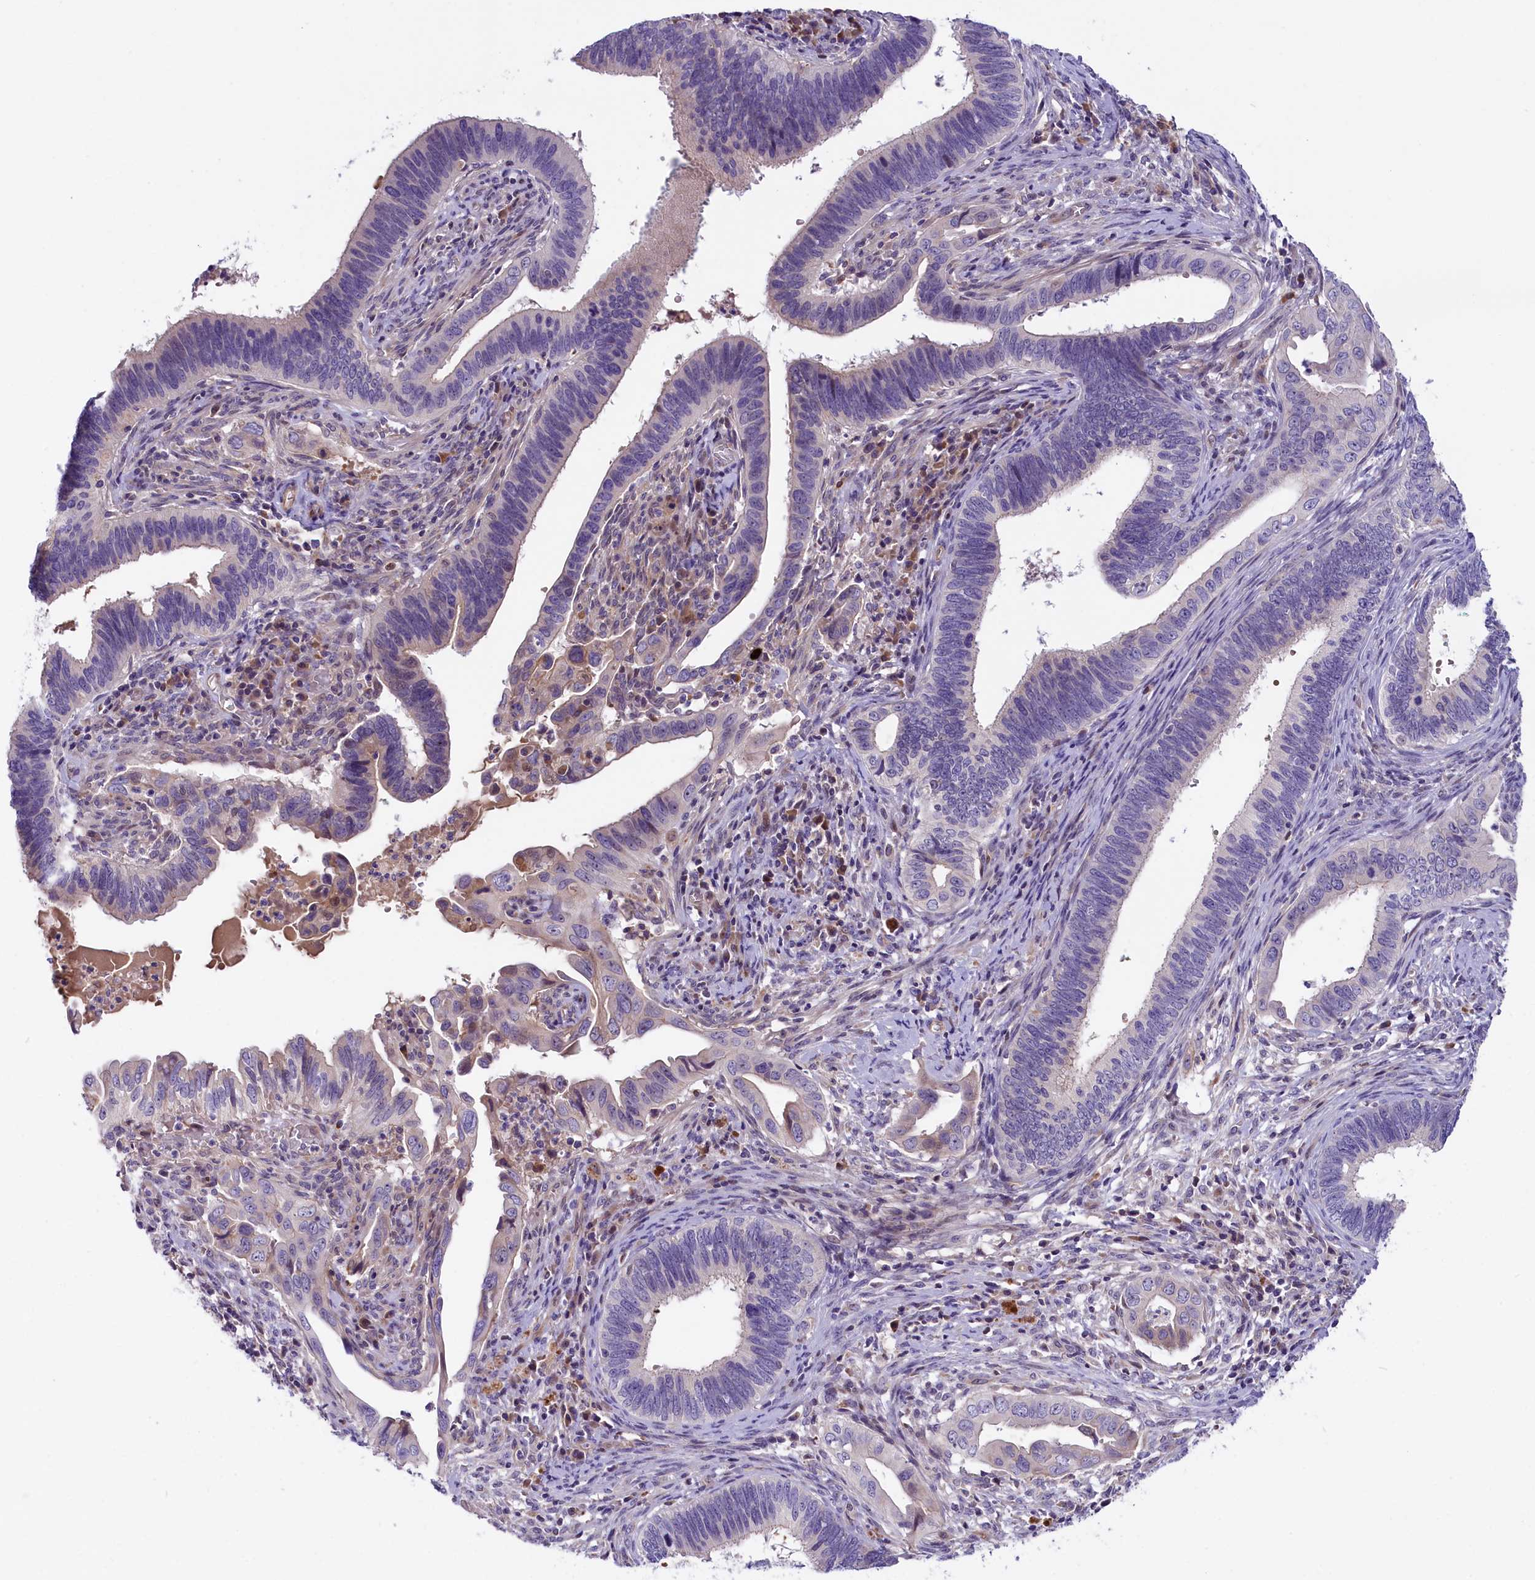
{"staining": {"intensity": "negative", "quantity": "none", "location": "none"}, "tissue": "cervical cancer", "cell_type": "Tumor cells", "image_type": "cancer", "snomed": [{"axis": "morphology", "description": "Adenocarcinoma, NOS"}, {"axis": "topography", "description": "Cervix"}], "caption": "Image shows no protein positivity in tumor cells of cervical cancer tissue.", "gene": "CCDC32", "patient": {"sex": "female", "age": 42}}